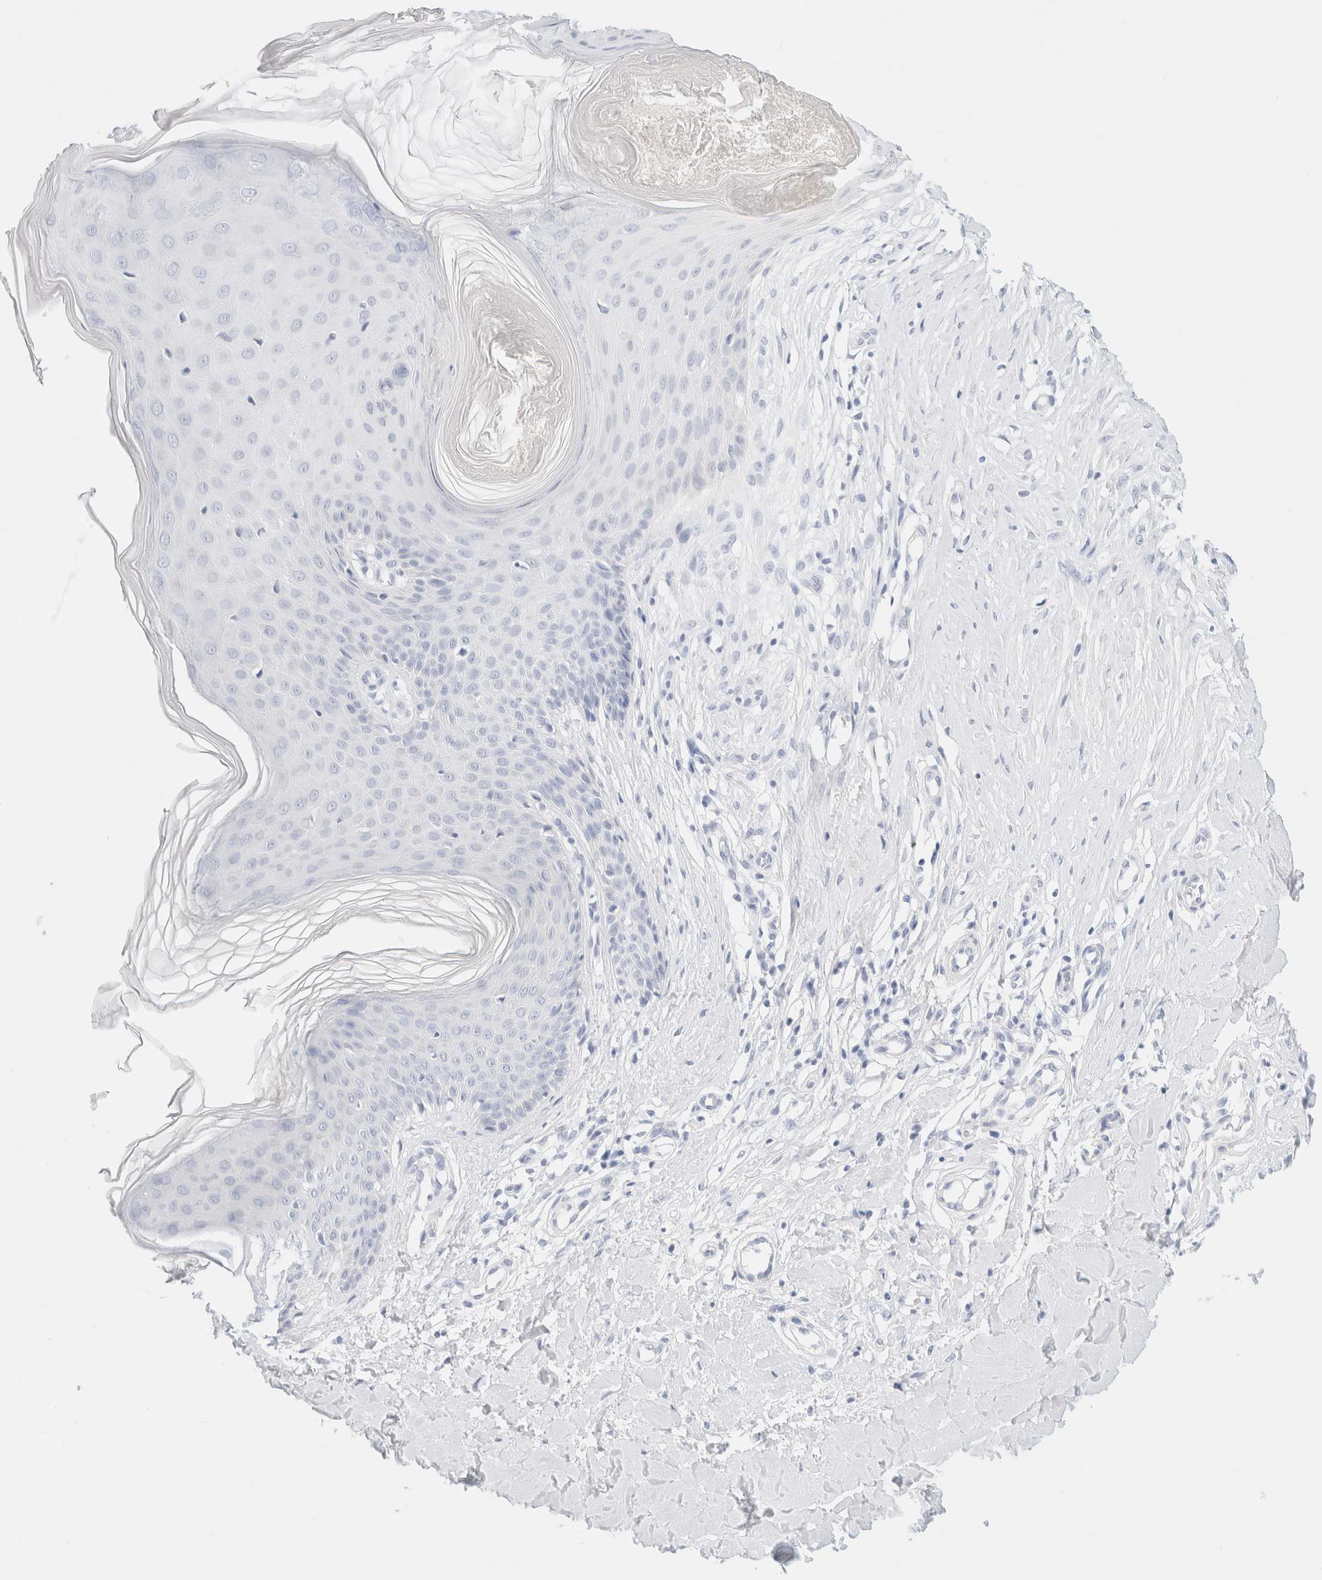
{"staining": {"intensity": "negative", "quantity": "none", "location": "none"}, "tissue": "skin", "cell_type": "Fibroblasts", "image_type": "normal", "snomed": [{"axis": "morphology", "description": "Normal tissue, NOS"}, {"axis": "topography", "description": "Skin"}], "caption": "Fibroblasts are negative for protein expression in normal human skin. (DAB immunohistochemistry visualized using brightfield microscopy, high magnification).", "gene": "DPYS", "patient": {"sex": "male", "age": 41}}